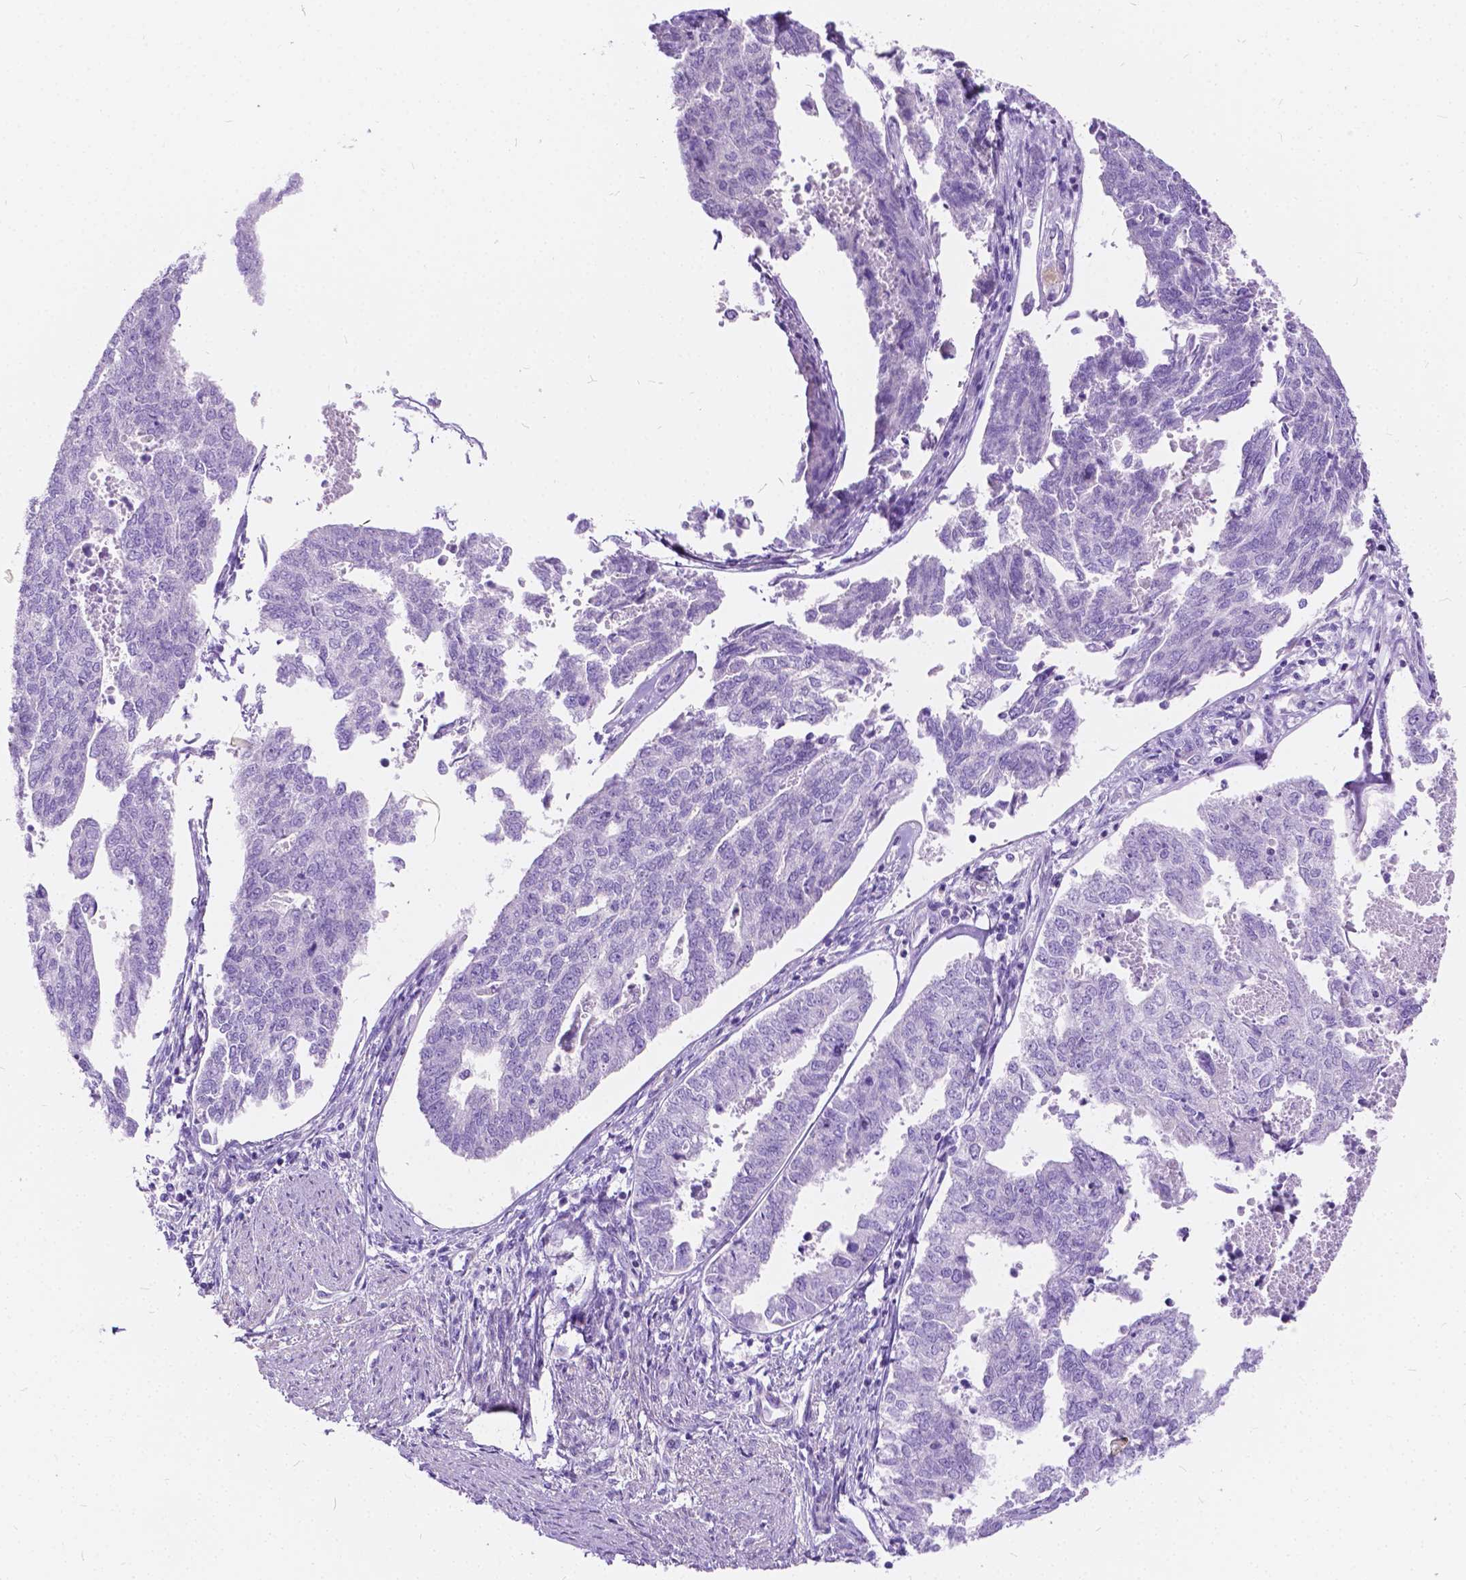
{"staining": {"intensity": "negative", "quantity": "none", "location": "none"}, "tissue": "endometrial cancer", "cell_type": "Tumor cells", "image_type": "cancer", "snomed": [{"axis": "morphology", "description": "Adenocarcinoma, NOS"}, {"axis": "topography", "description": "Endometrium"}], "caption": "A photomicrograph of endometrial adenocarcinoma stained for a protein demonstrates no brown staining in tumor cells.", "gene": "CHRM1", "patient": {"sex": "female", "age": 73}}